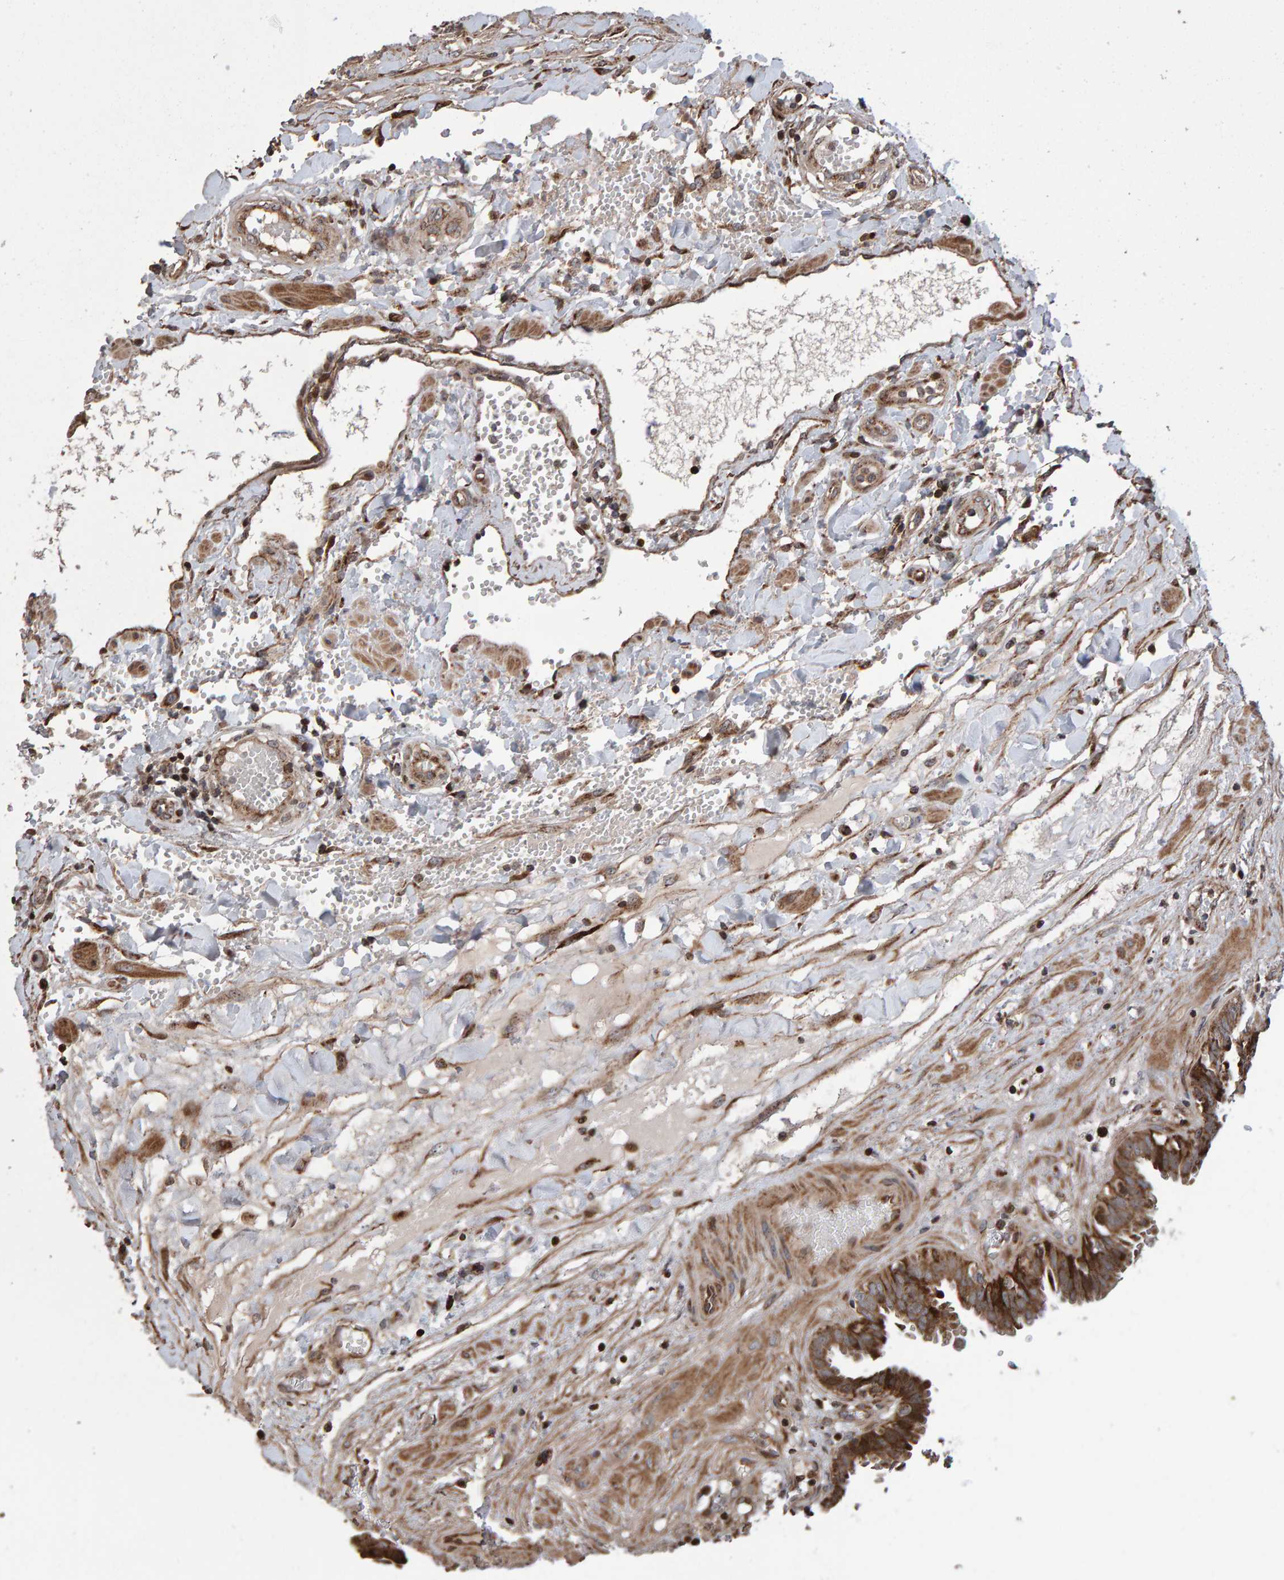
{"staining": {"intensity": "moderate", "quantity": ">75%", "location": "cytoplasmic/membranous"}, "tissue": "fallopian tube", "cell_type": "Glandular cells", "image_type": "normal", "snomed": [{"axis": "morphology", "description": "Normal tissue, NOS"}, {"axis": "topography", "description": "Fallopian tube"}, {"axis": "topography", "description": "Placenta"}], "caption": "A high-resolution photomicrograph shows immunohistochemistry staining of normal fallopian tube, which reveals moderate cytoplasmic/membranous positivity in approximately >75% of glandular cells.", "gene": "PECR", "patient": {"sex": "female", "age": 32}}